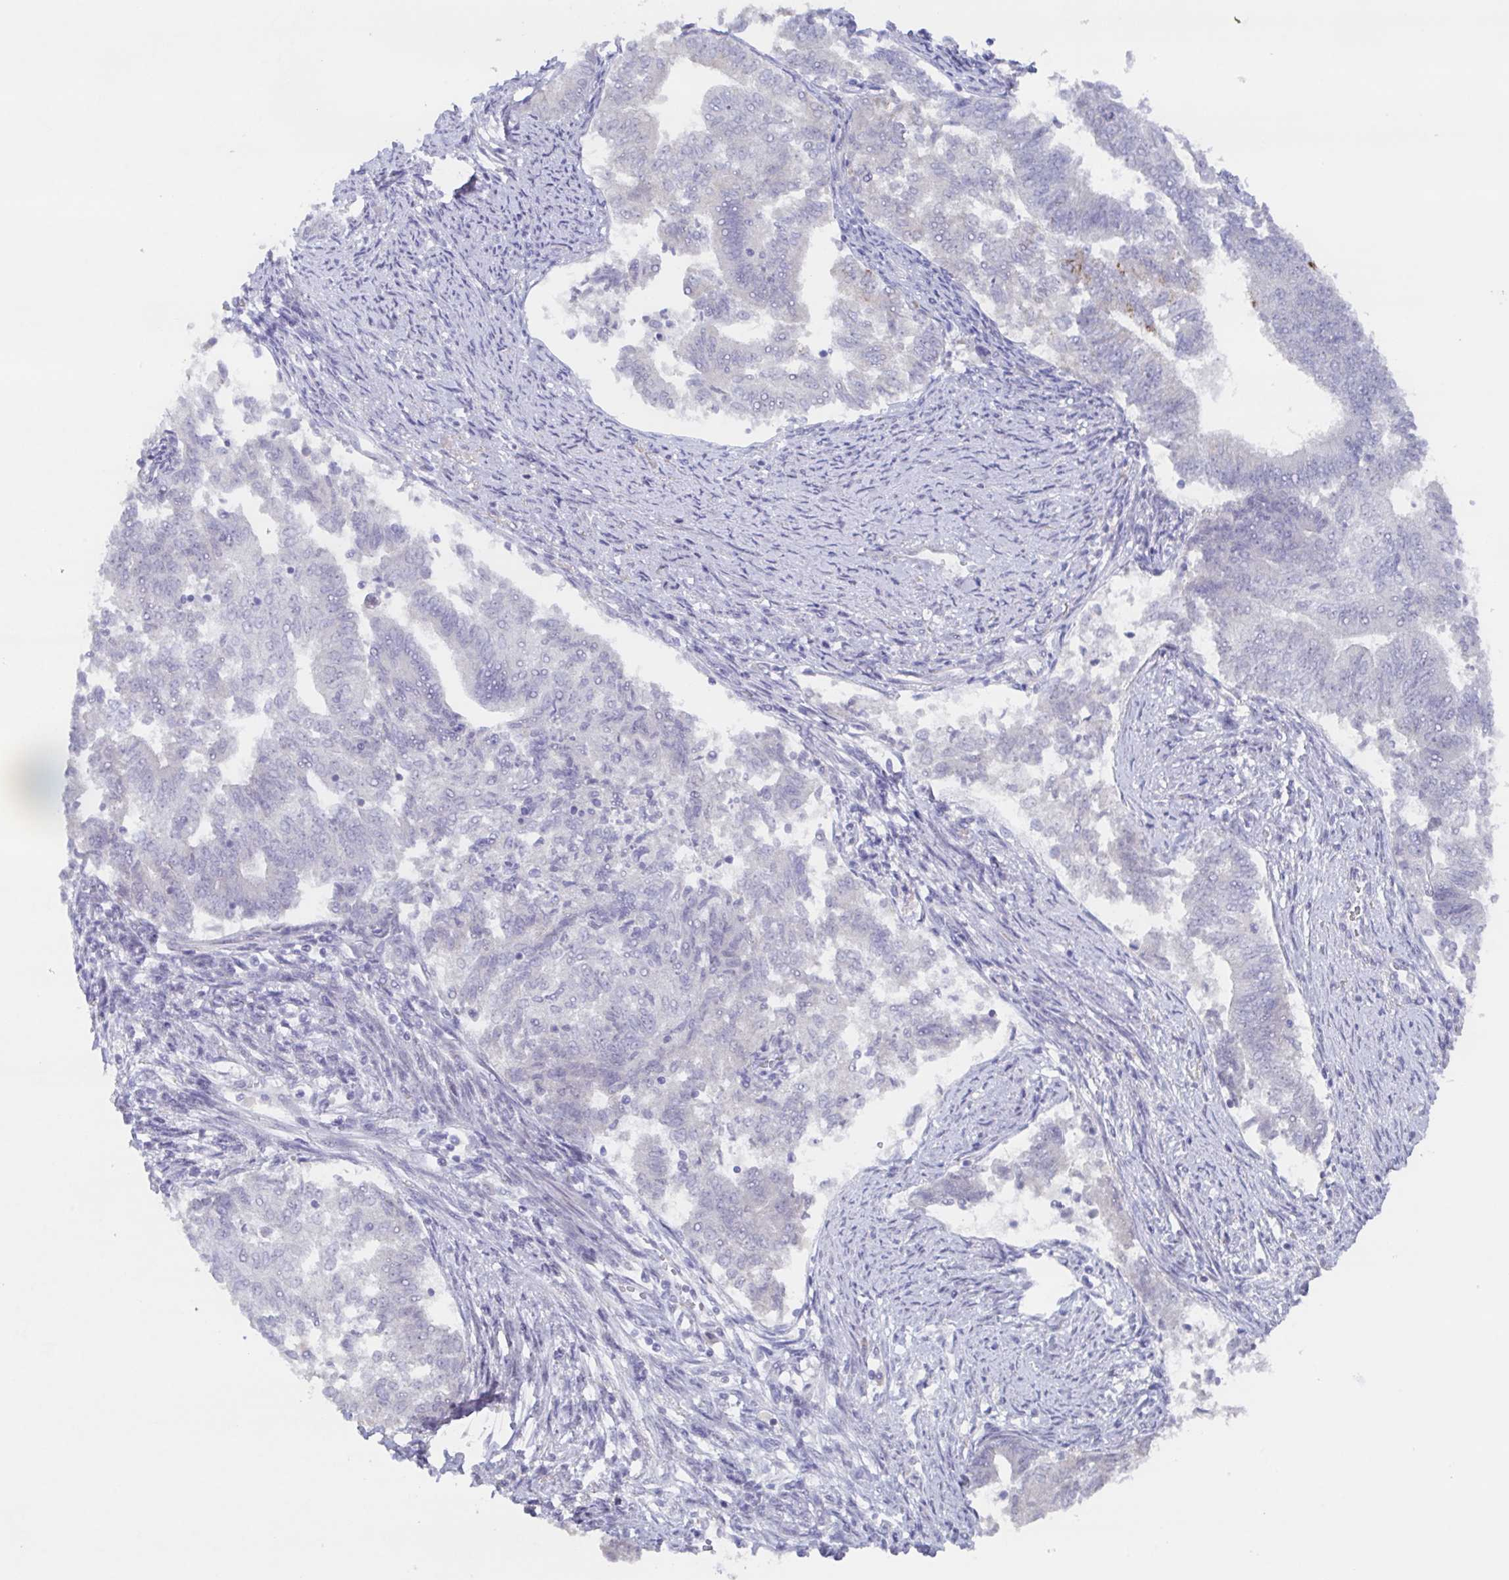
{"staining": {"intensity": "negative", "quantity": "none", "location": "none"}, "tissue": "endometrial cancer", "cell_type": "Tumor cells", "image_type": "cancer", "snomed": [{"axis": "morphology", "description": "Adenocarcinoma, NOS"}, {"axis": "topography", "description": "Endometrium"}], "caption": "High power microscopy histopathology image of an IHC micrograph of endometrial adenocarcinoma, revealing no significant expression in tumor cells. Brightfield microscopy of immunohistochemistry stained with DAB (brown) and hematoxylin (blue), captured at high magnification.", "gene": "POU2F3", "patient": {"sex": "female", "age": 65}}